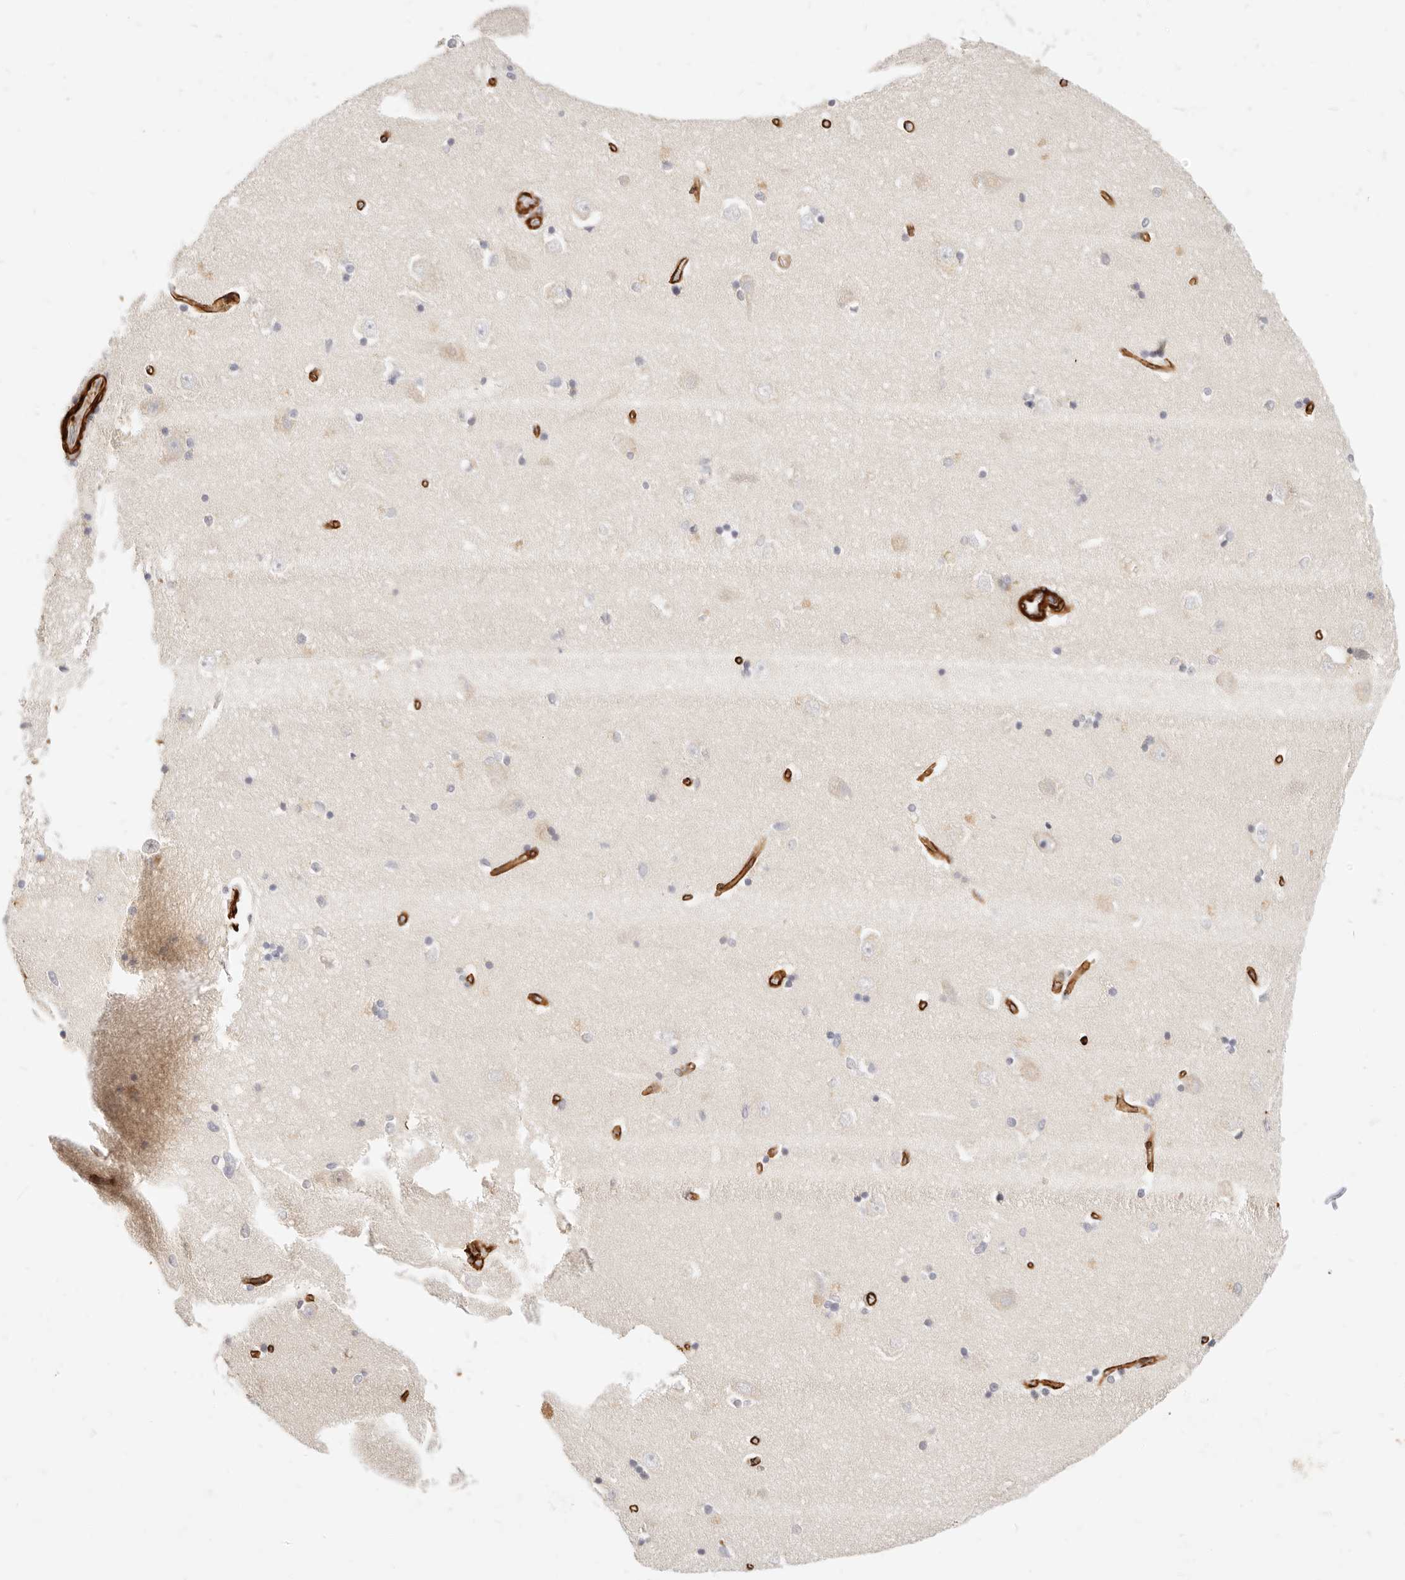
{"staining": {"intensity": "negative", "quantity": "none", "location": "none"}, "tissue": "hippocampus", "cell_type": "Glial cells", "image_type": "normal", "snomed": [{"axis": "morphology", "description": "Normal tissue, NOS"}, {"axis": "topography", "description": "Hippocampus"}], "caption": "There is no significant expression in glial cells of hippocampus. (Brightfield microscopy of DAB (3,3'-diaminobenzidine) immunohistochemistry at high magnification).", "gene": "TMTC2", "patient": {"sex": "male", "age": 45}}